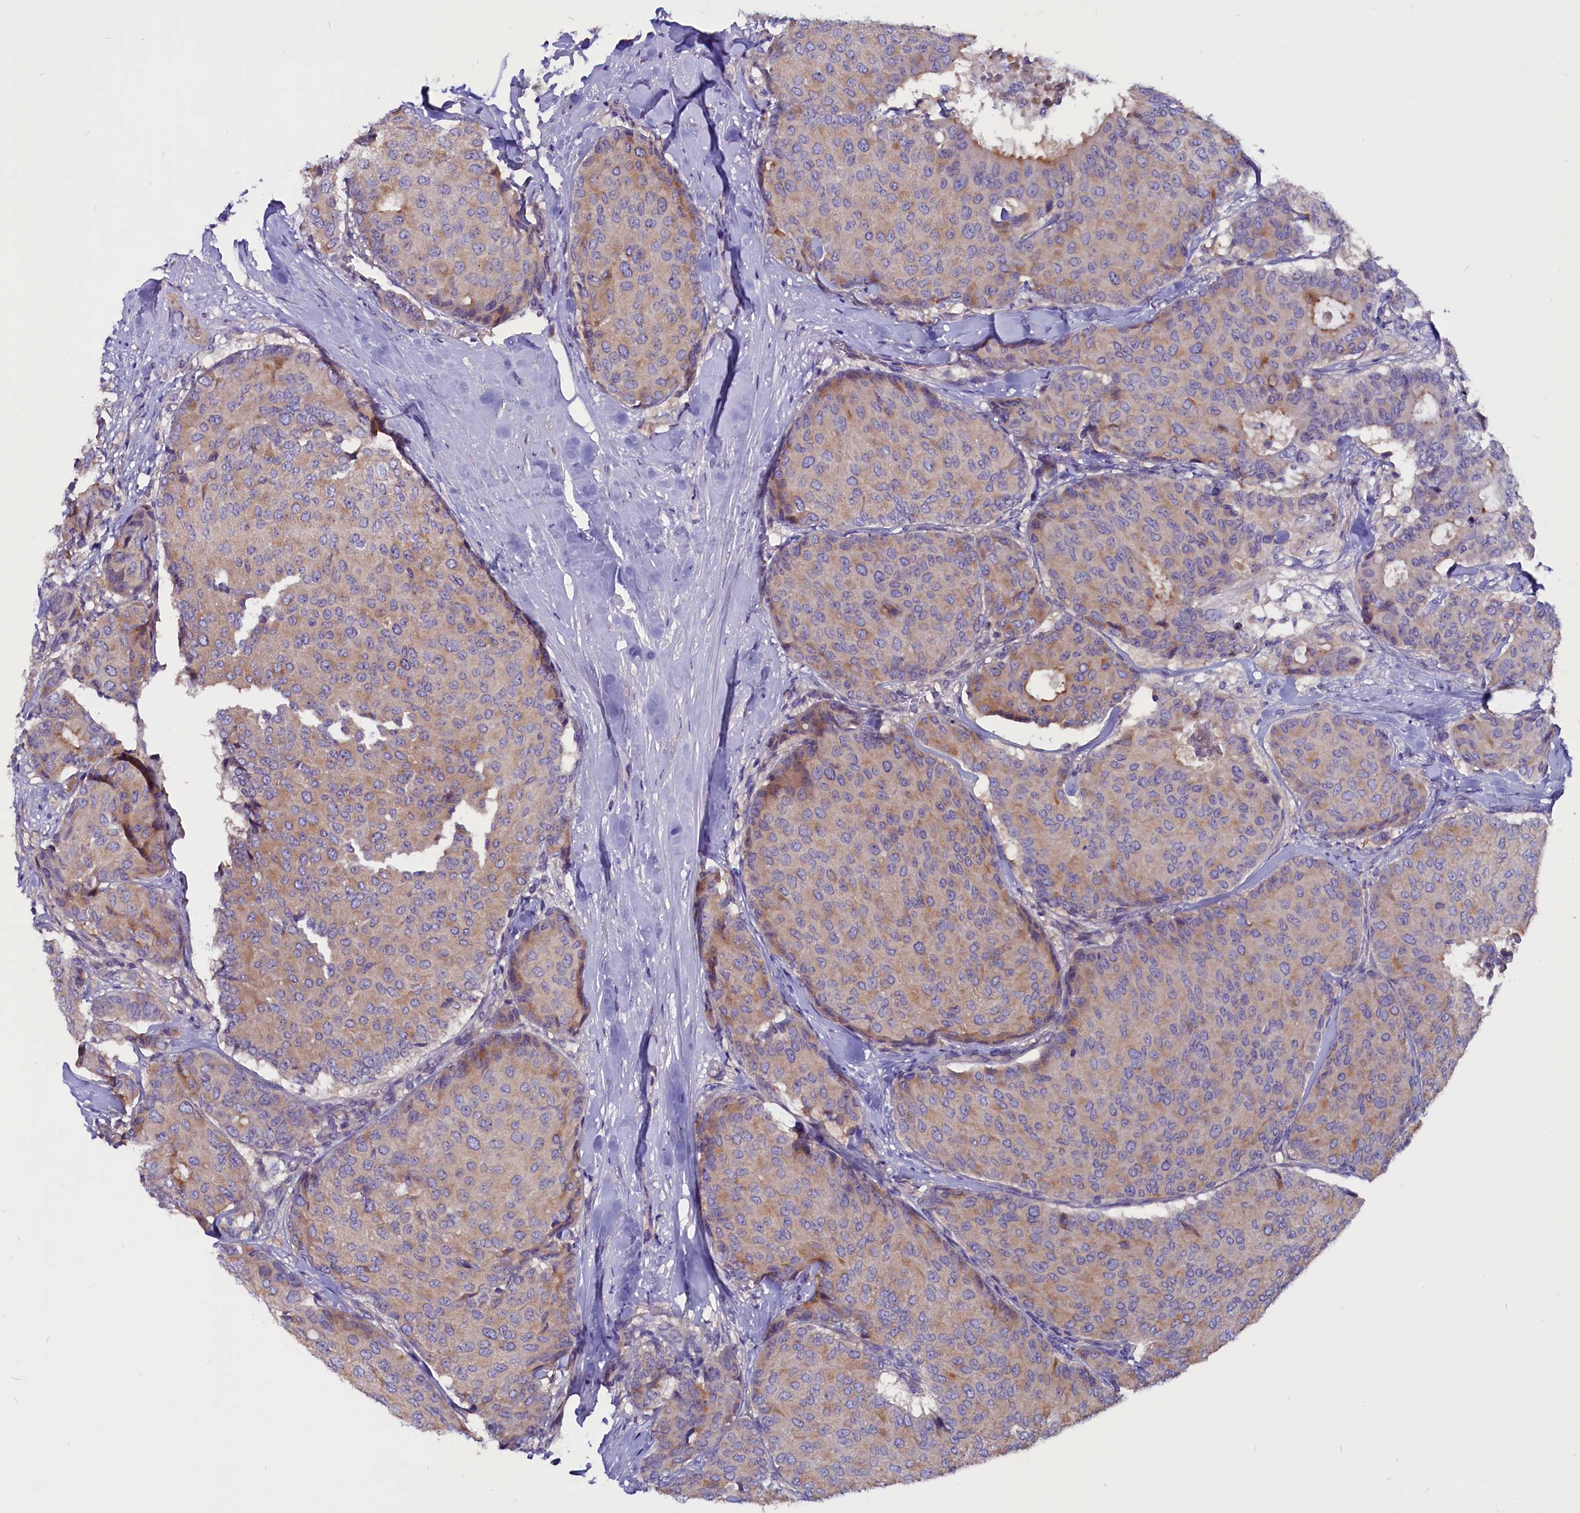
{"staining": {"intensity": "weak", "quantity": ">75%", "location": "cytoplasmic/membranous"}, "tissue": "breast cancer", "cell_type": "Tumor cells", "image_type": "cancer", "snomed": [{"axis": "morphology", "description": "Duct carcinoma"}, {"axis": "topography", "description": "Breast"}], "caption": "A micrograph of breast cancer stained for a protein displays weak cytoplasmic/membranous brown staining in tumor cells.", "gene": "CCBE1", "patient": {"sex": "female", "age": 75}}